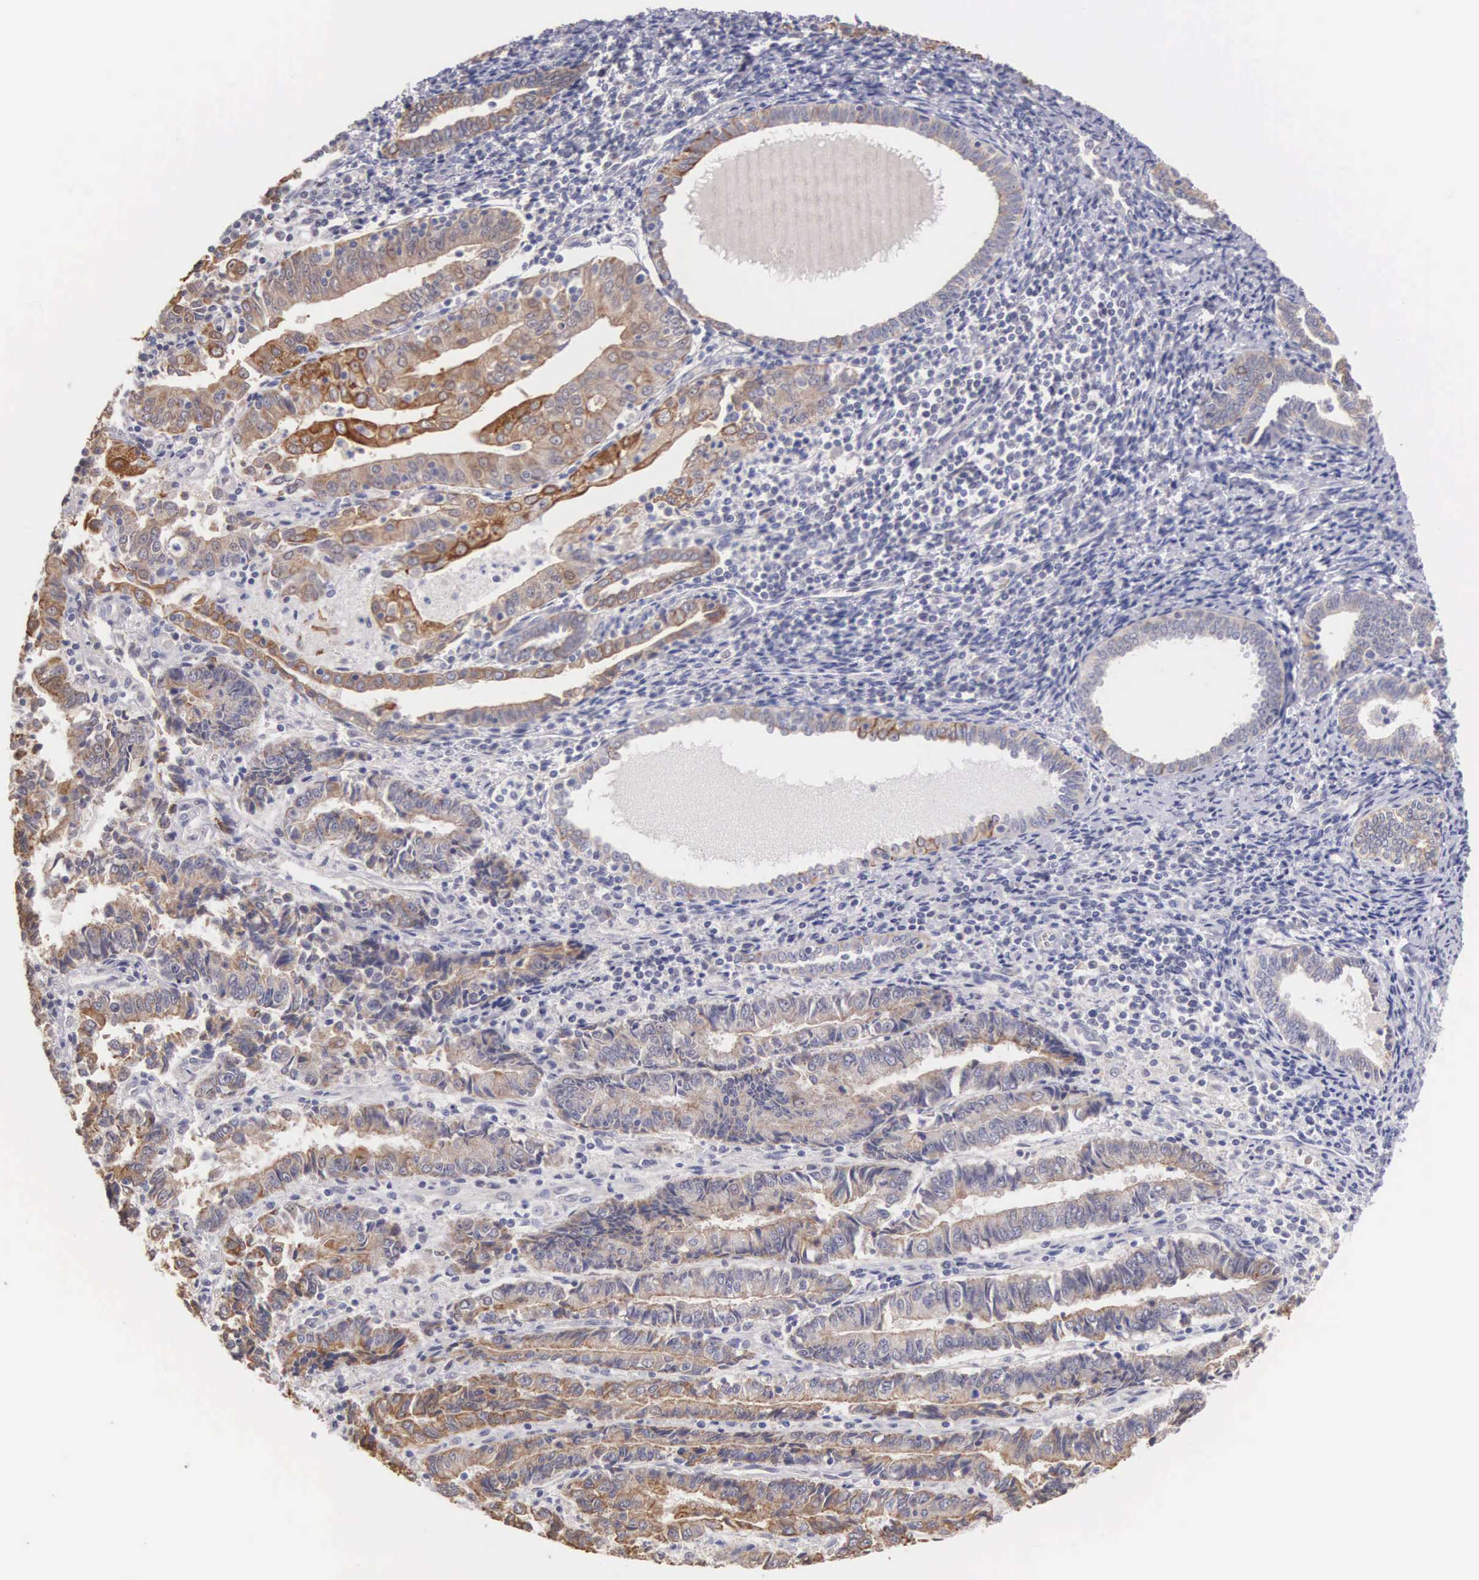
{"staining": {"intensity": "moderate", "quantity": ">75%", "location": "cytoplasmic/membranous"}, "tissue": "endometrial cancer", "cell_type": "Tumor cells", "image_type": "cancer", "snomed": [{"axis": "morphology", "description": "Adenocarcinoma, NOS"}, {"axis": "topography", "description": "Endometrium"}], "caption": "Immunohistochemistry (IHC) (DAB (3,3'-diaminobenzidine)) staining of endometrial cancer reveals moderate cytoplasmic/membranous protein positivity in approximately >75% of tumor cells.", "gene": "PIR", "patient": {"sex": "female", "age": 75}}